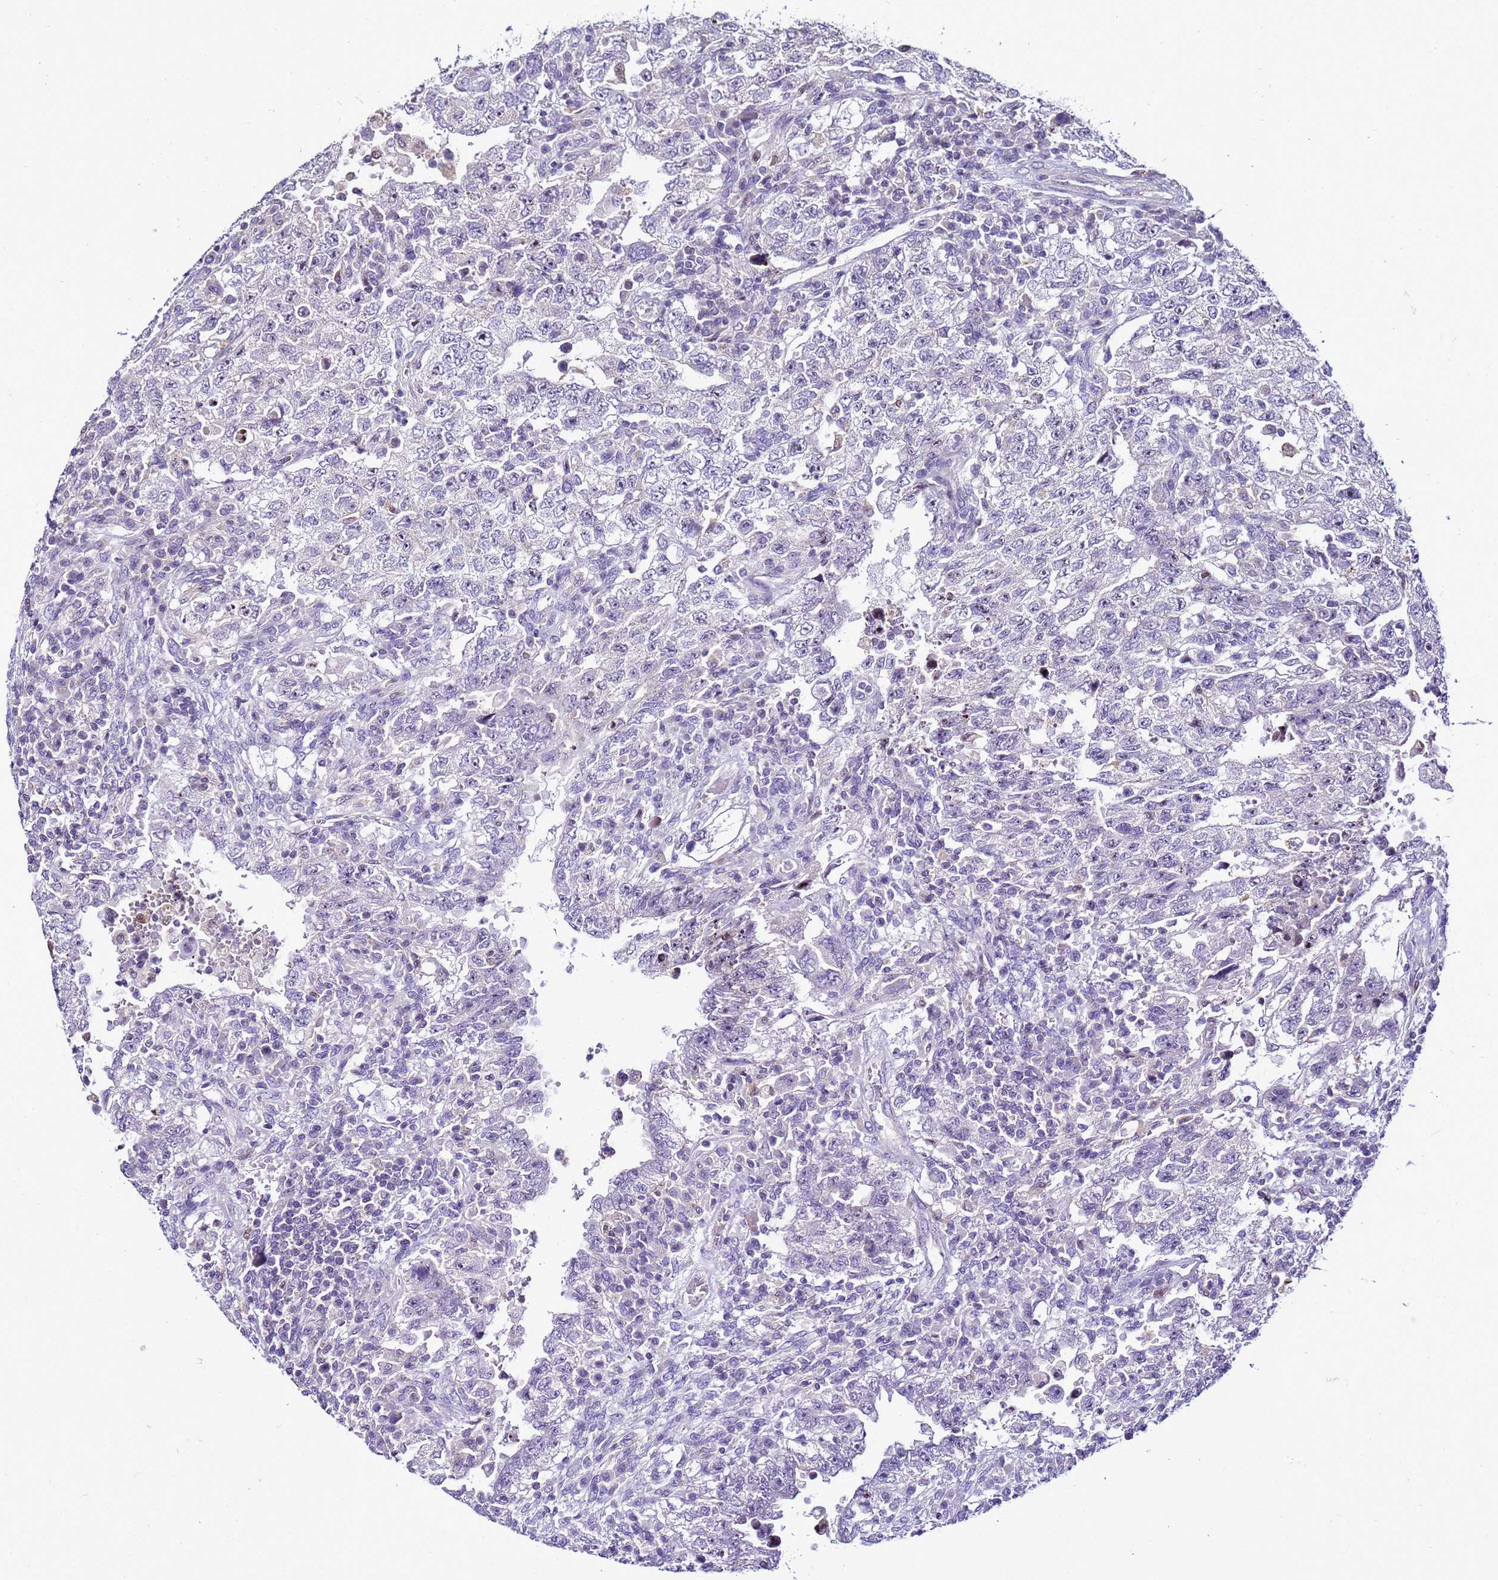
{"staining": {"intensity": "negative", "quantity": "none", "location": "none"}, "tissue": "testis cancer", "cell_type": "Tumor cells", "image_type": "cancer", "snomed": [{"axis": "morphology", "description": "Carcinoma, Embryonal, NOS"}, {"axis": "topography", "description": "Testis"}], "caption": "IHC image of neoplastic tissue: human testis cancer (embryonal carcinoma) stained with DAB (3,3'-diaminobenzidine) demonstrates no significant protein positivity in tumor cells.", "gene": "VPS4B", "patient": {"sex": "male", "age": 26}}